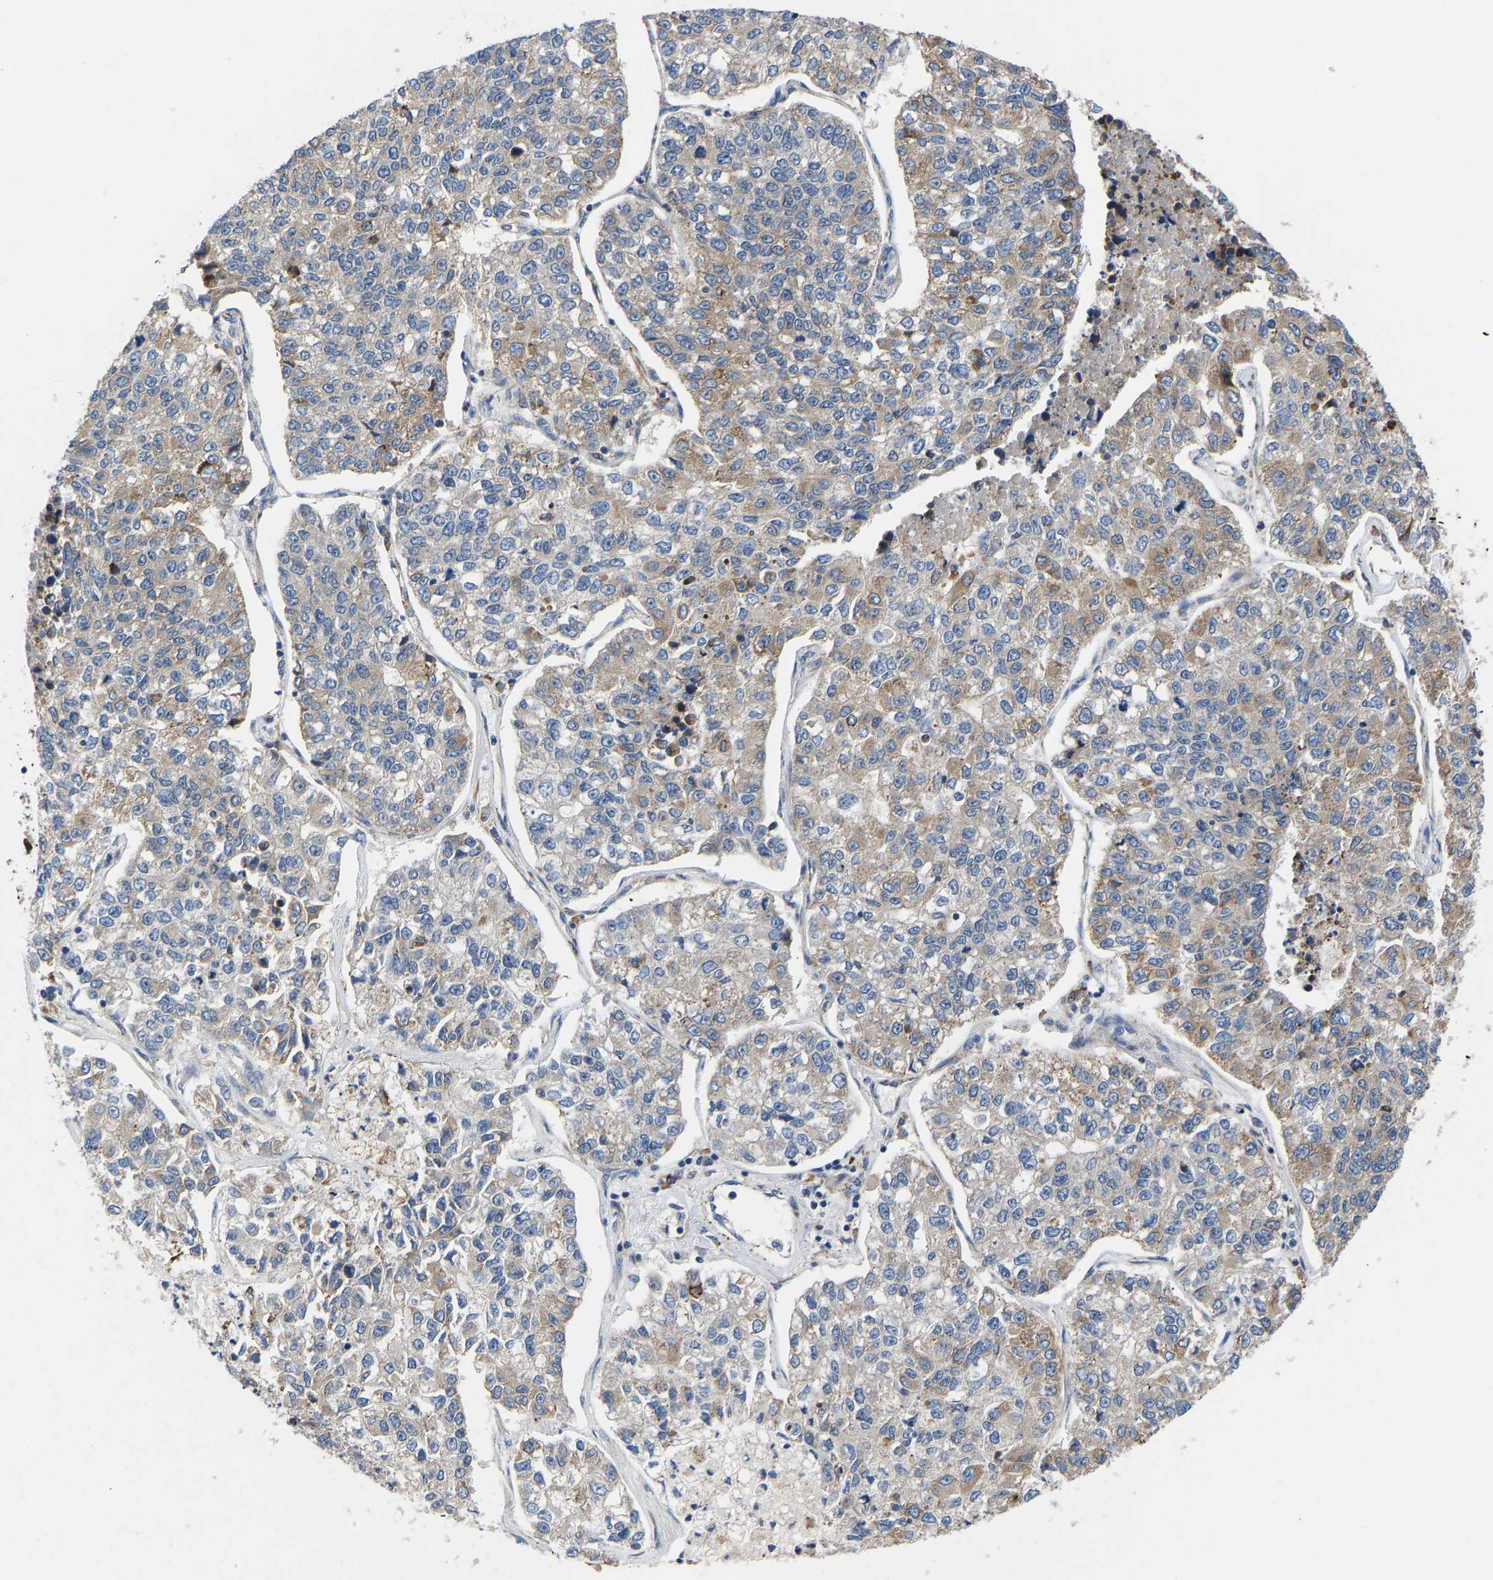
{"staining": {"intensity": "weak", "quantity": ">75%", "location": "cytoplasmic/membranous"}, "tissue": "lung cancer", "cell_type": "Tumor cells", "image_type": "cancer", "snomed": [{"axis": "morphology", "description": "Adenocarcinoma, NOS"}, {"axis": "topography", "description": "Lung"}], "caption": "IHC micrograph of neoplastic tissue: lung adenocarcinoma stained using immunohistochemistry demonstrates low levels of weak protein expression localized specifically in the cytoplasmic/membranous of tumor cells, appearing as a cytoplasmic/membranous brown color.", "gene": "TMEM38B", "patient": {"sex": "male", "age": 49}}